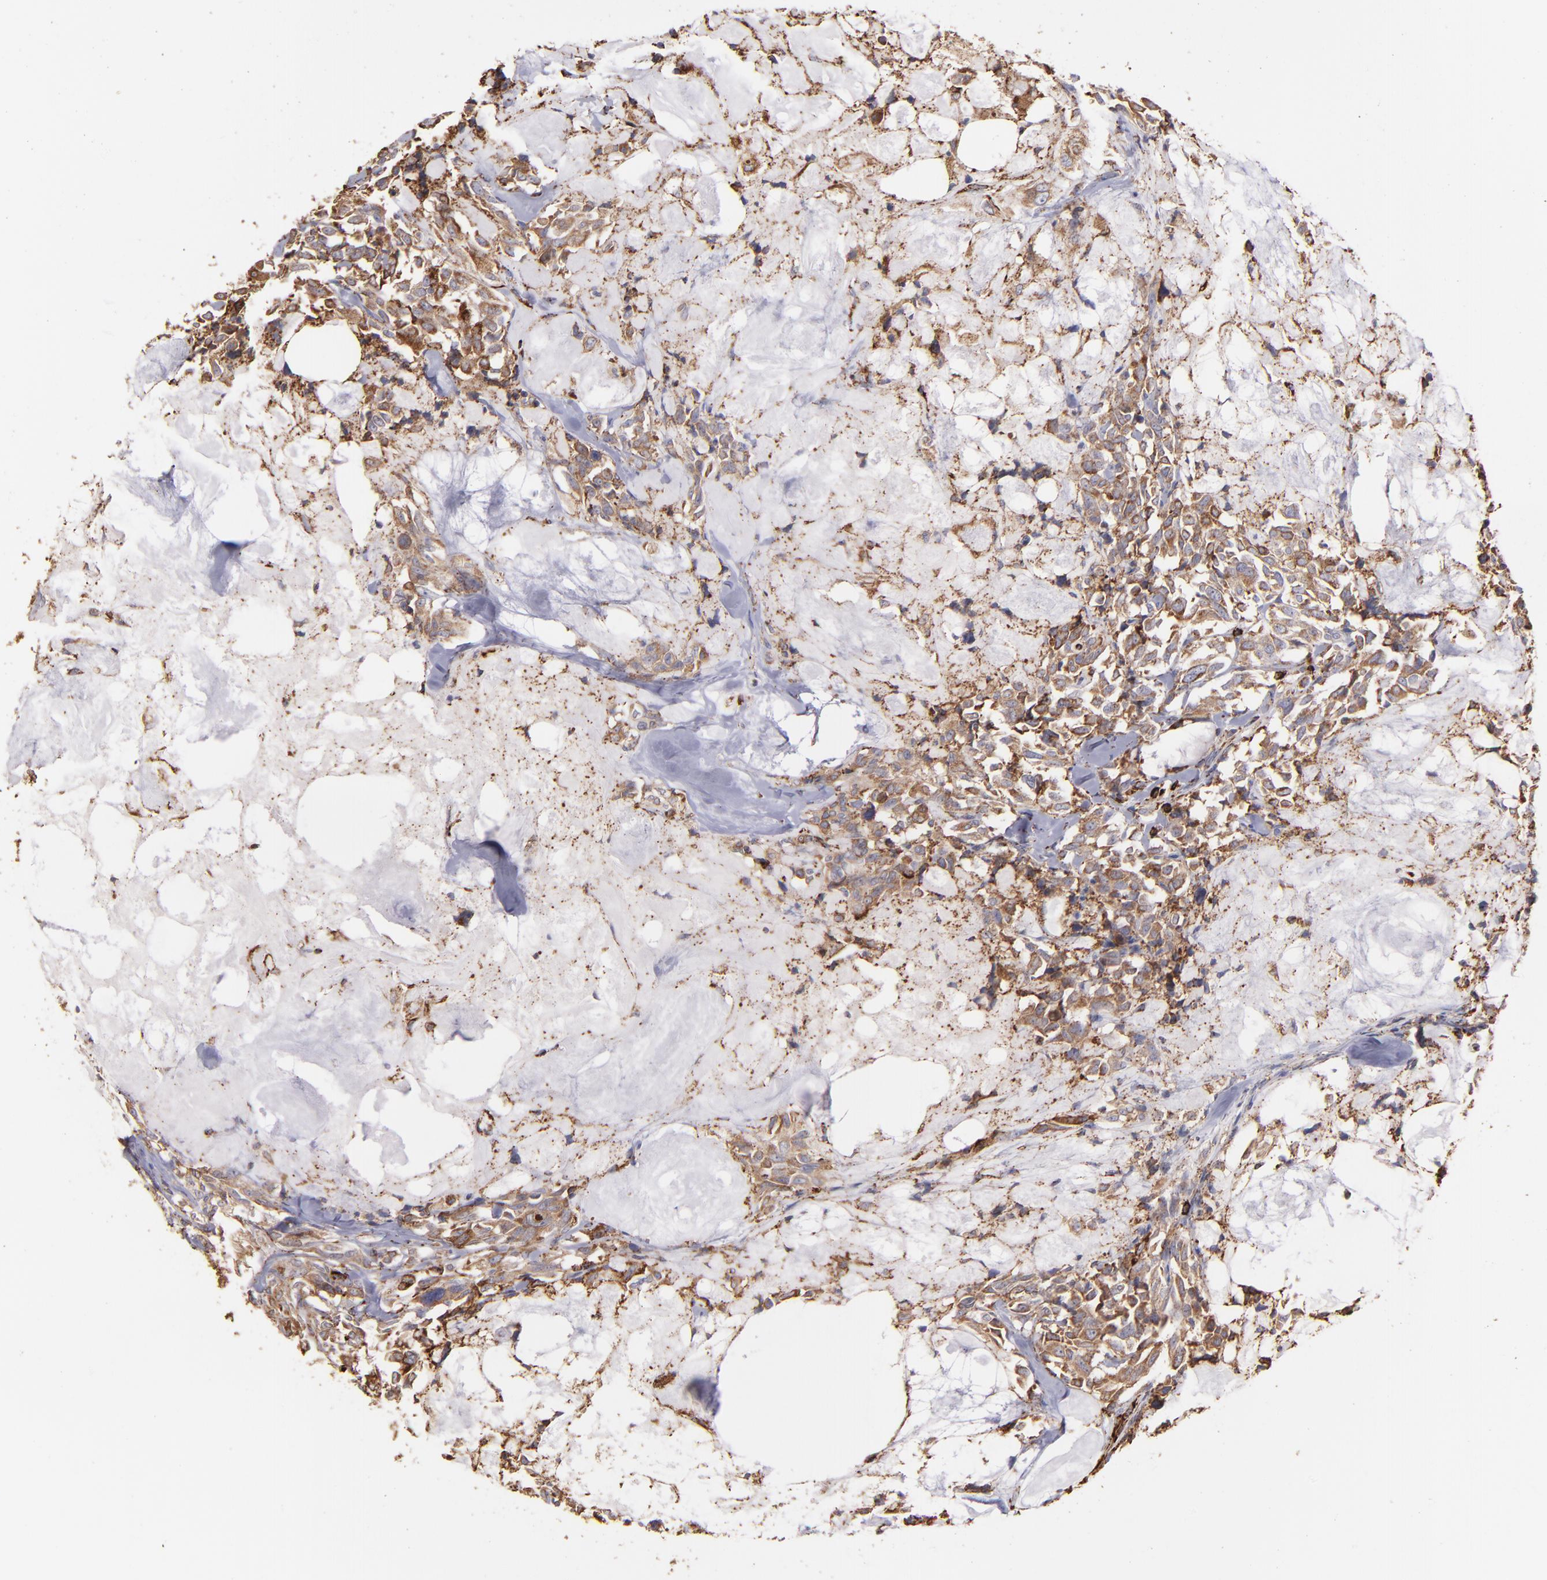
{"staining": {"intensity": "moderate", "quantity": ">75%", "location": "cytoplasmic/membranous"}, "tissue": "thyroid cancer", "cell_type": "Tumor cells", "image_type": "cancer", "snomed": [{"axis": "morphology", "description": "Carcinoma, NOS"}, {"axis": "morphology", "description": "Carcinoid, malignant, NOS"}, {"axis": "topography", "description": "Thyroid gland"}], "caption": "Immunohistochemical staining of human malignant carcinoid (thyroid) displays medium levels of moderate cytoplasmic/membranous staining in about >75% of tumor cells.", "gene": "MAOB", "patient": {"sex": "male", "age": 33}}